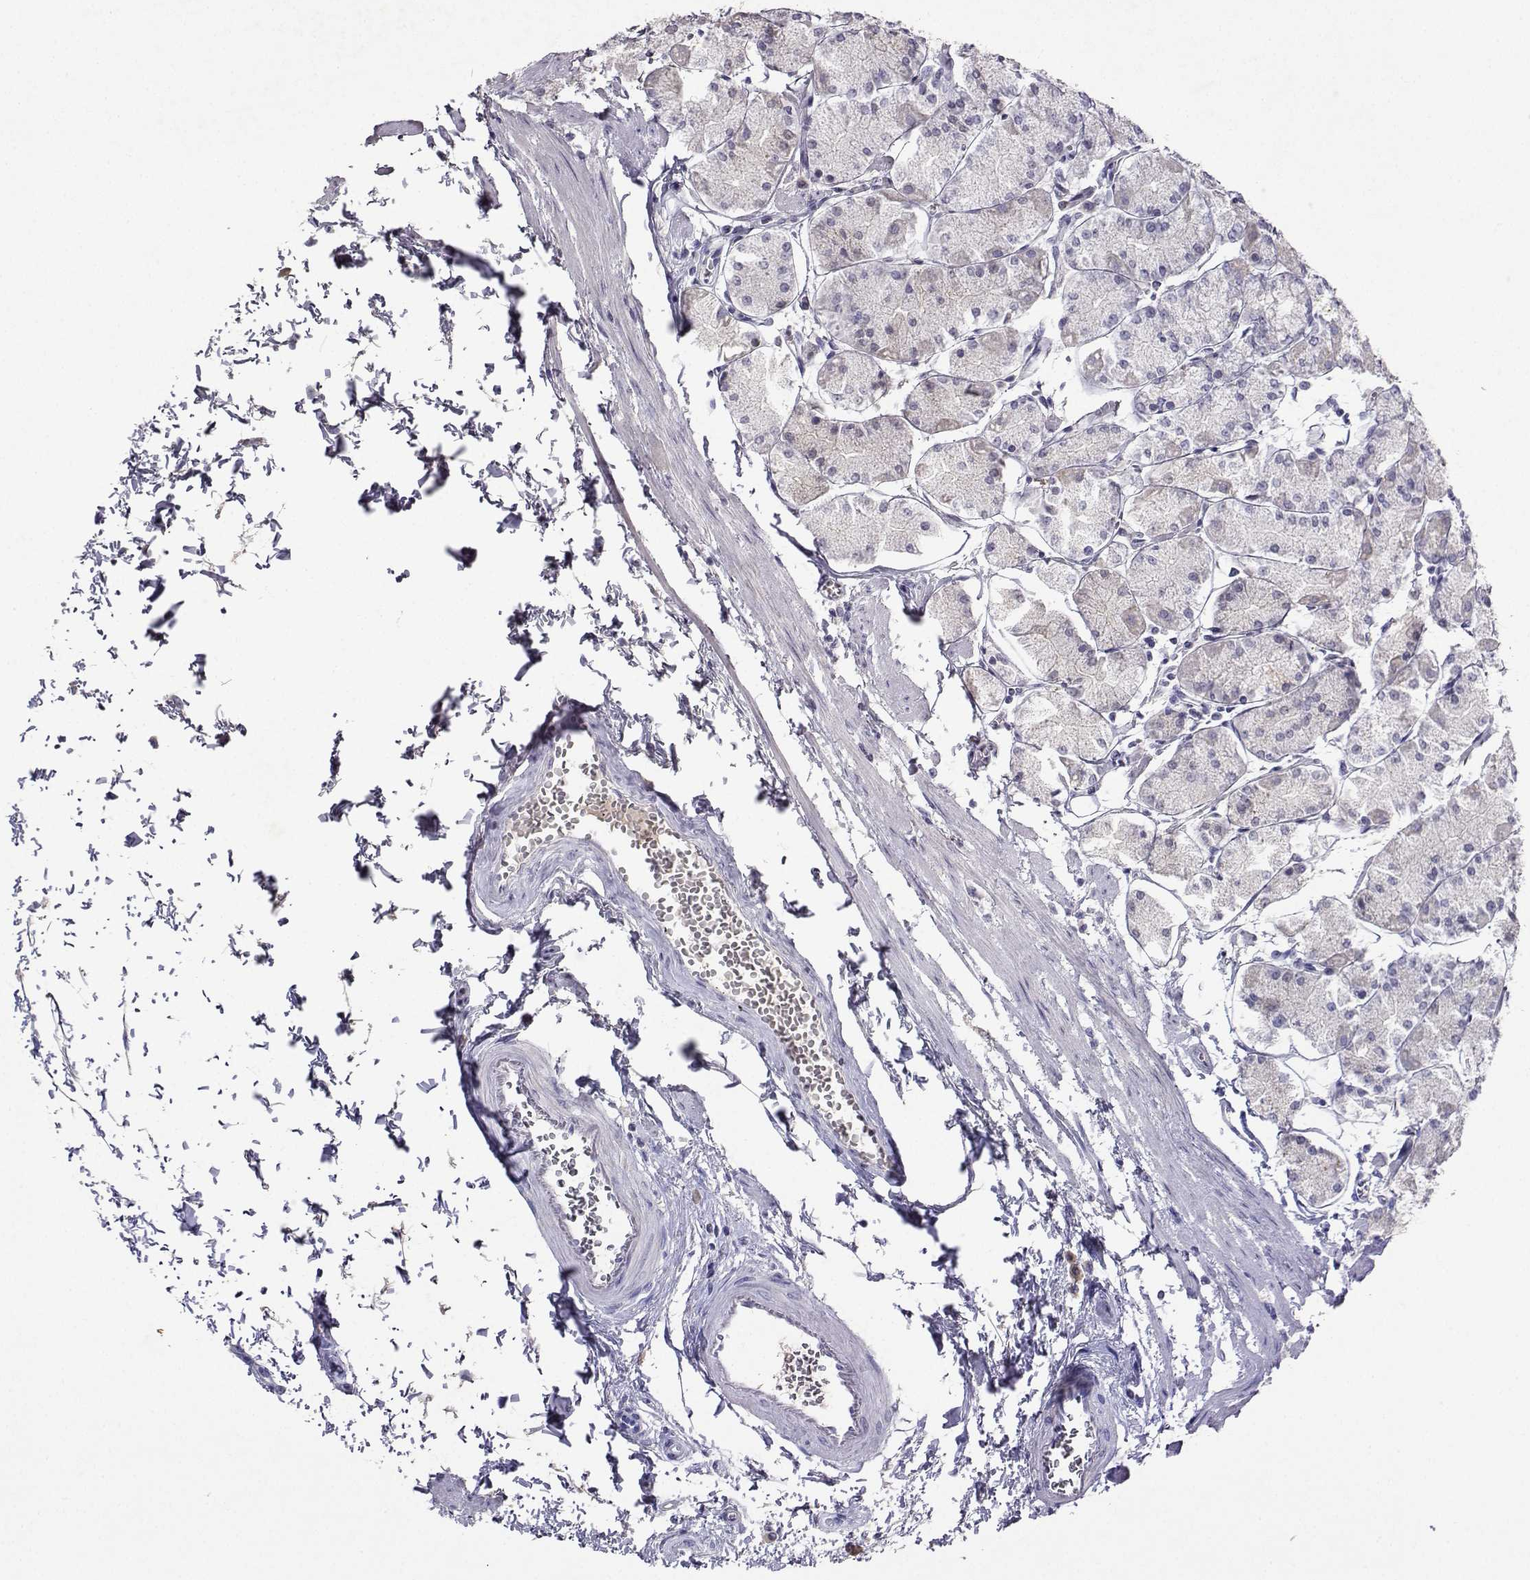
{"staining": {"intensity": "negative", "quantity": "none", "location": "none"}, "tissue": "stomach", "cell_type": "Glandular cells", "image_type": "normal", "snomed": [{"axis": "morphology", "description": "Normal tissue, NOS"}, {"axis": "topography", "description": "Stomach, upper"}], "caption": "A high-resolution image shows immunohistochemistry staining of unremarkable stomach, which shows no significant expression in glandular cells.", "gene": "GRIK4", "patient": {"sex": "male", "age": 60}}